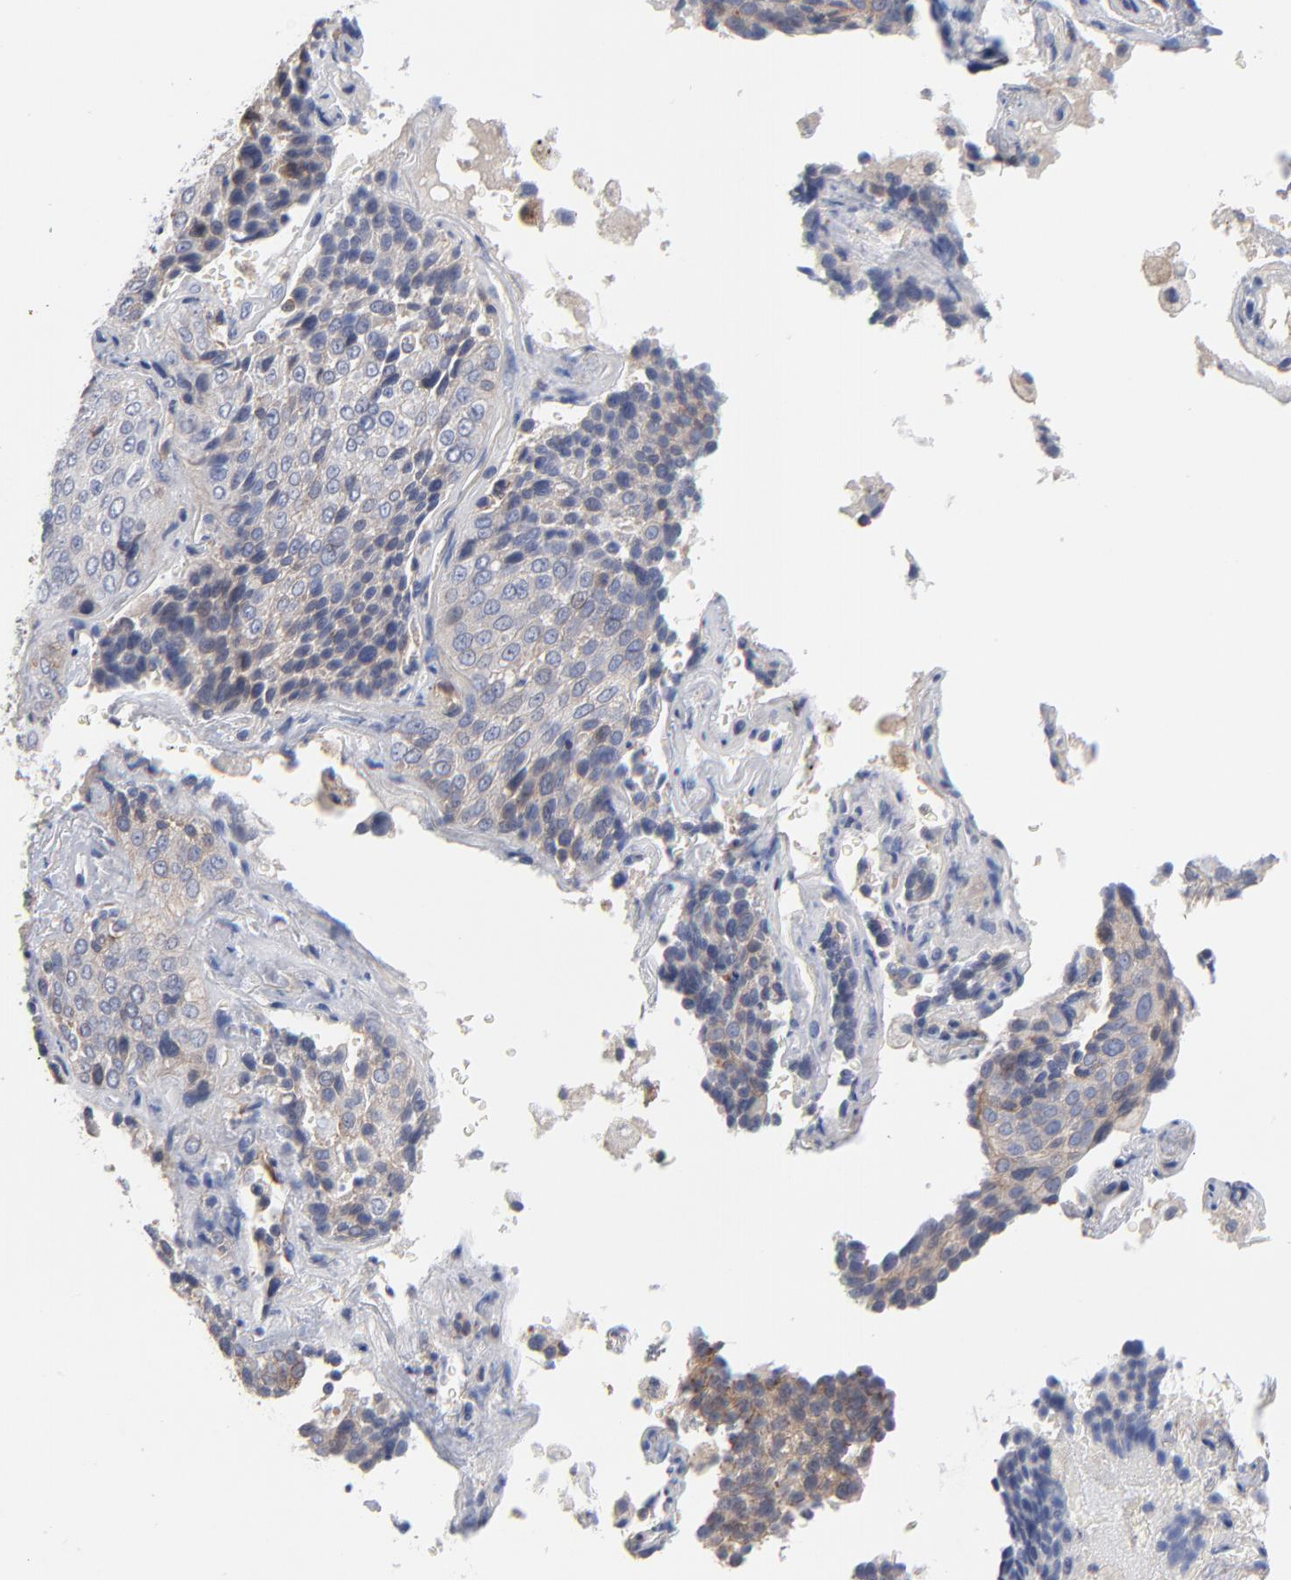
{"staining": {"intensity": "weak", "quantity": "25%-75%", "location": "cytoplasmic/membranous"}, "tissue": "lung cancer", "cell_type": "Tumor cells", "image_type": "cancer", "snomed": [{"axis": "morphology", "description": "Squamous cell carcinoma, NOS"}, {"axis": "topography", "description": "Lung"}], "caption": "The image reveals a brown stain indicating the presence of a protein in the cytoplasmic/membranous of tumor cells in lung cancer (squamous cell carcinoma).", "gene": "PDLIM2", "patient": {"sex": "male", "age": 54}}